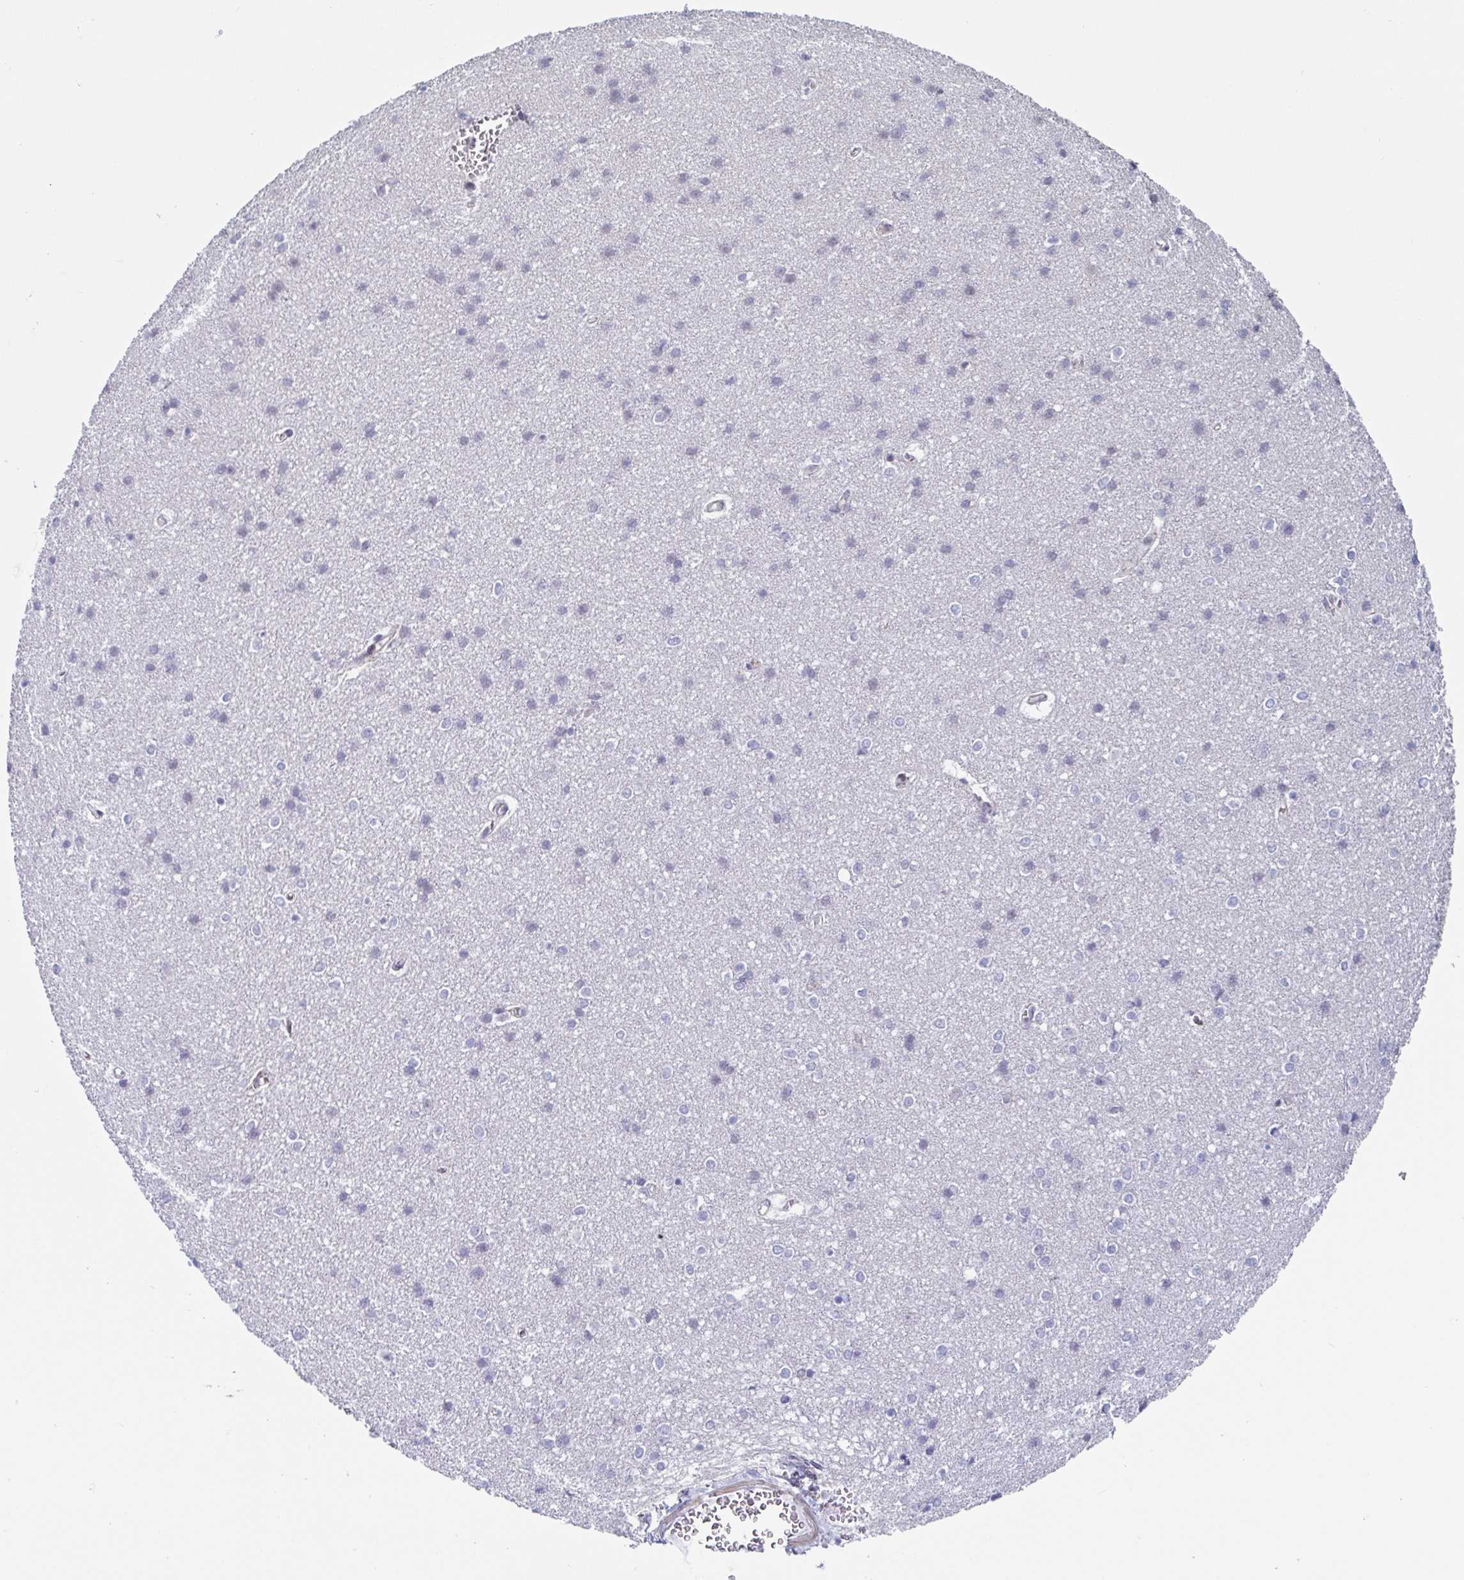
{"staining": {"intensity": "weak", "quantity": "<25%", "location": "nuclear"}, "tissue": "cerebral cortex", "cell_type": "Endothelial cells", "image_type": "normal", "snomed": [{"axis": "morphology", "description": "Normal tissue, NOS"}, {"axis": "topography", "description": "Cerebral cortex"}], "caption": "This is a histopathology image of immunohistochemistry staining of benign cerebral cortex, which shows no staining in endothelial cells. (DAB immunohistochemistry visualized using brightfield microscopy, high magnification).", "gene": "WDR72", "patient": {"sex": "male", "age": 37}}